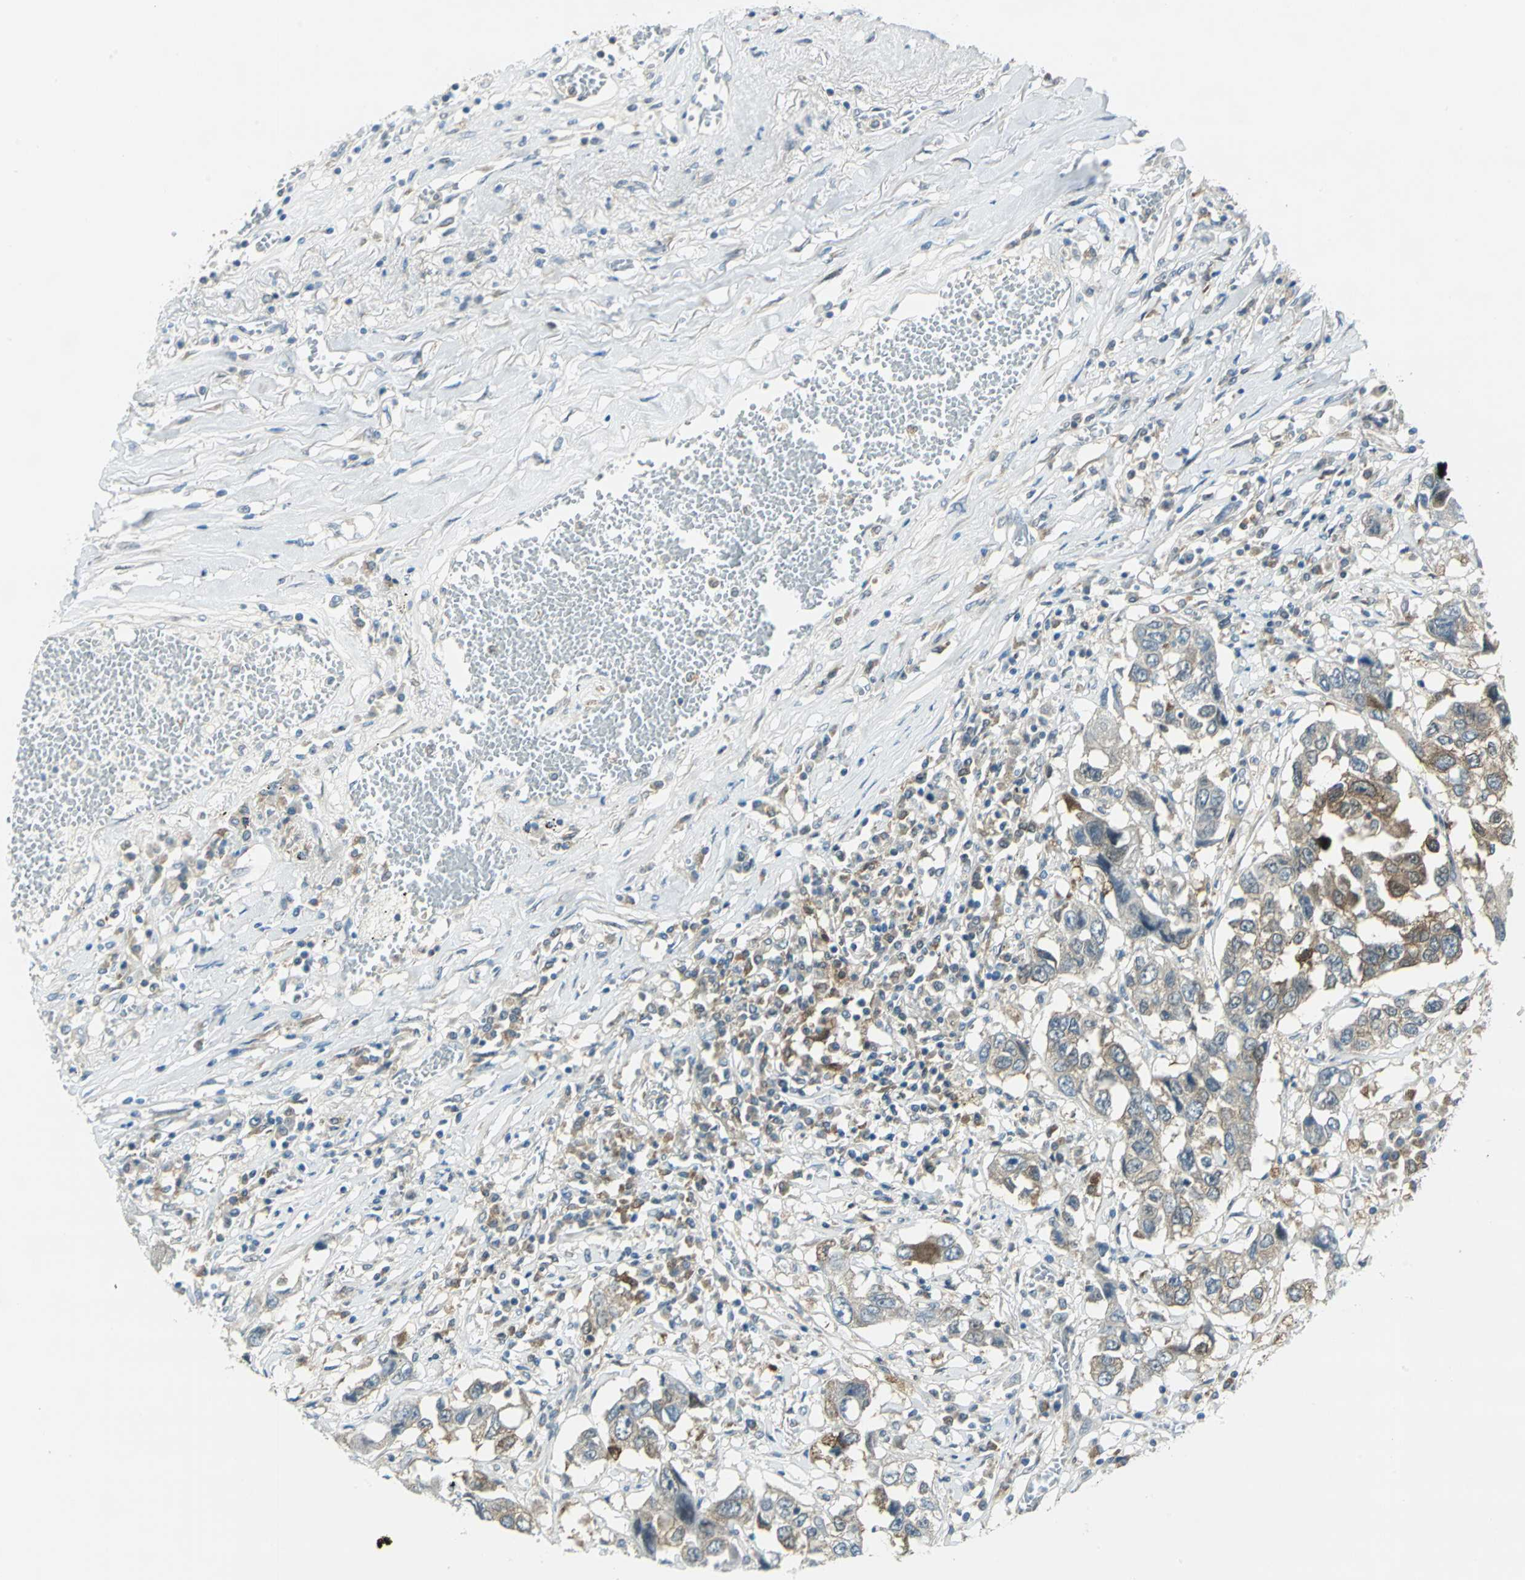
{"staining": {"intensity": "weak", "quantity": "25%-75%", "location": "cytoplasmic/membranous"}, "tissue": "lung cancer", "cell_type": "Tumor cells", "image_type": "cancer", "snomed": [{"axis": "morphology", "description": "Squamous cell carcinoma, NOS"}, {"axis": "topography", "description": "Lung"}], "caption": "Approximately 25%-75% of tumor cells in human squamous cell carcinoma (lung) demonstrate weak cytoplasmic/membranous protein expression as visualized by brown immunohistochemical staining.", "gene": "ALDOA", "patient": {"sex": "male", "age": 71}}